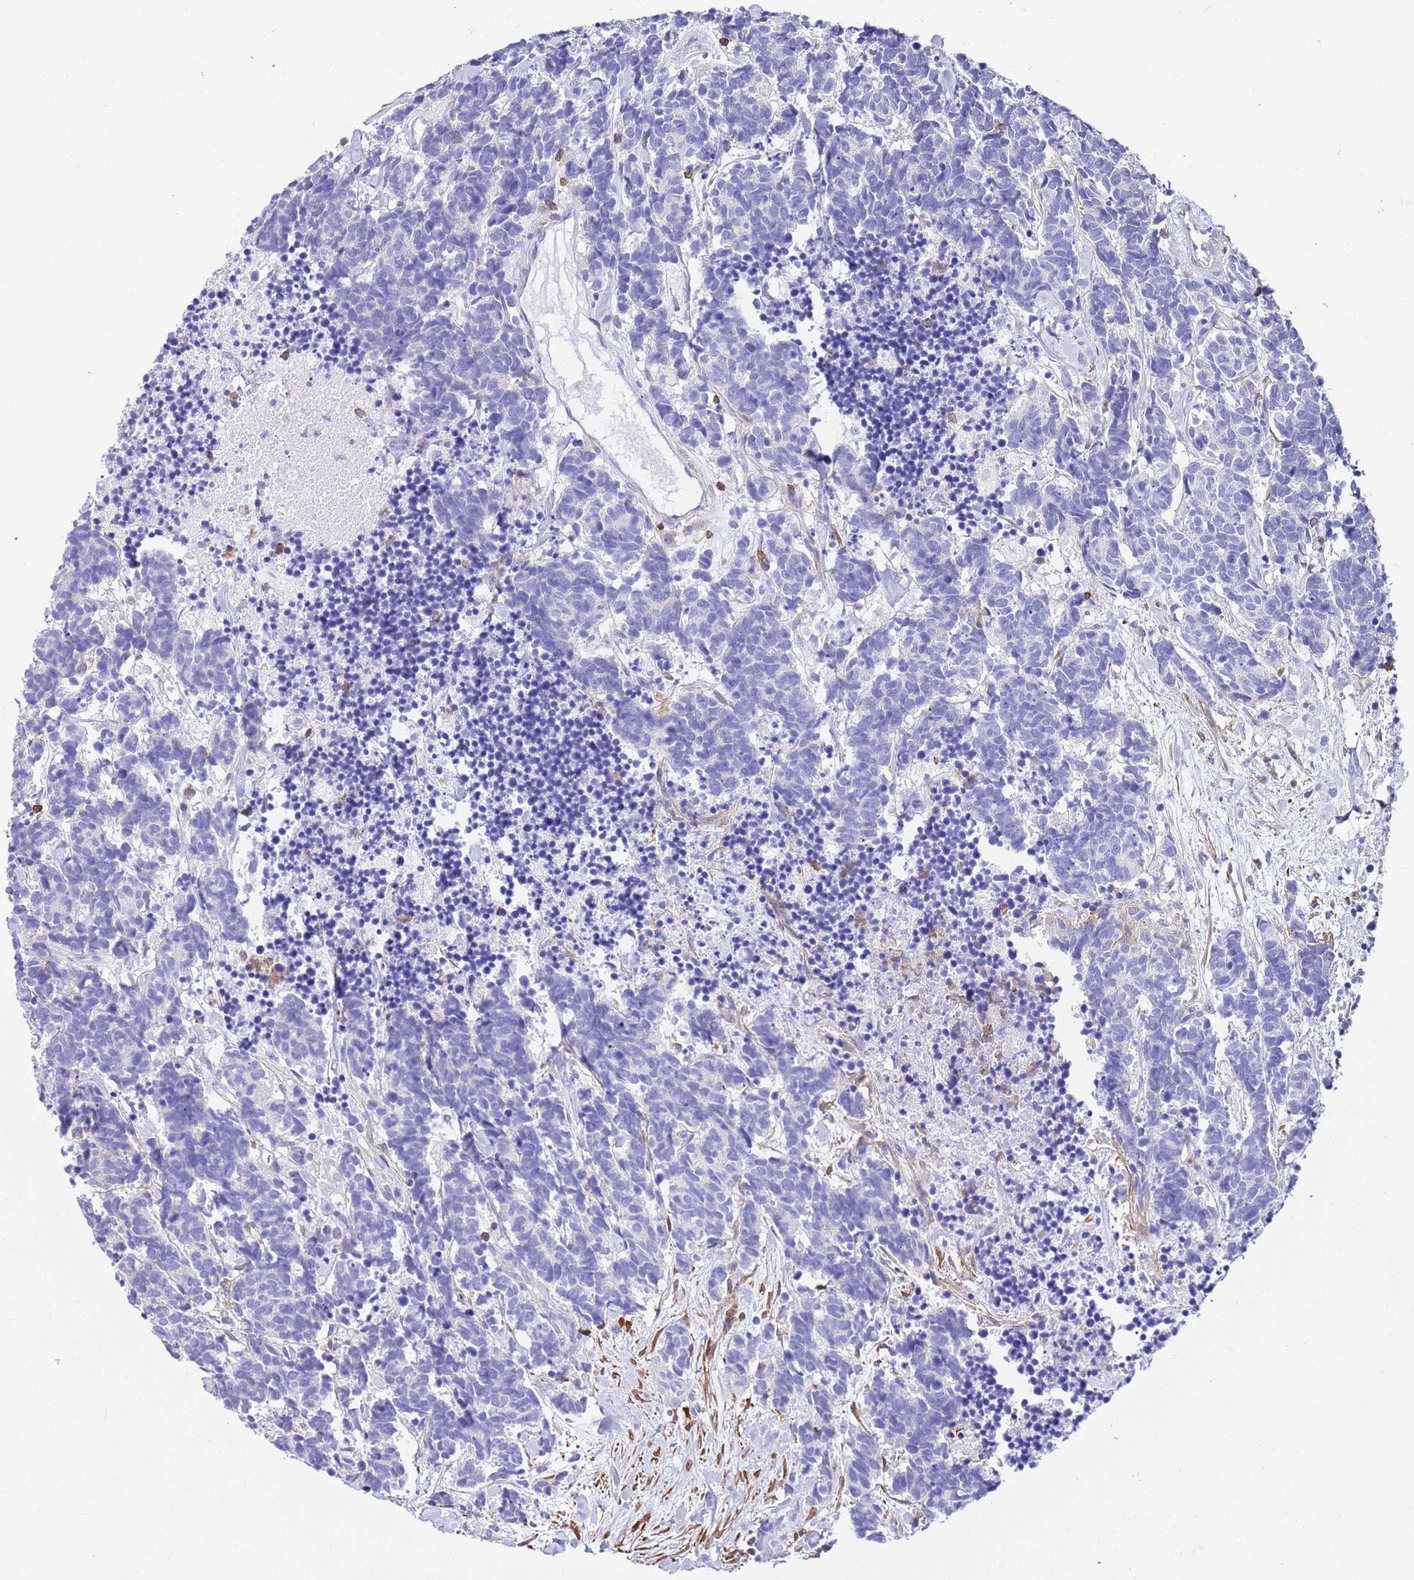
{"staining": {"intensity": "negative", "quantity": "none", "location": "none"}, "tissue": "carcinoid", "cell_type": "Tumor cells", "image_type": "cancer", "snomed": [{"axis": "morphology", "description": "Carcinoma, NOS"}, {"axis": "morphology", "description": "Carcinoid, malignant, NOS"}, {"axis": "topography", "description": "Prostate"}], "caption": "Tumor cells are negative for protein expression in human carcinoma.", "gene": "CNN2", "patient": {"sex": "male", "age": 57}}